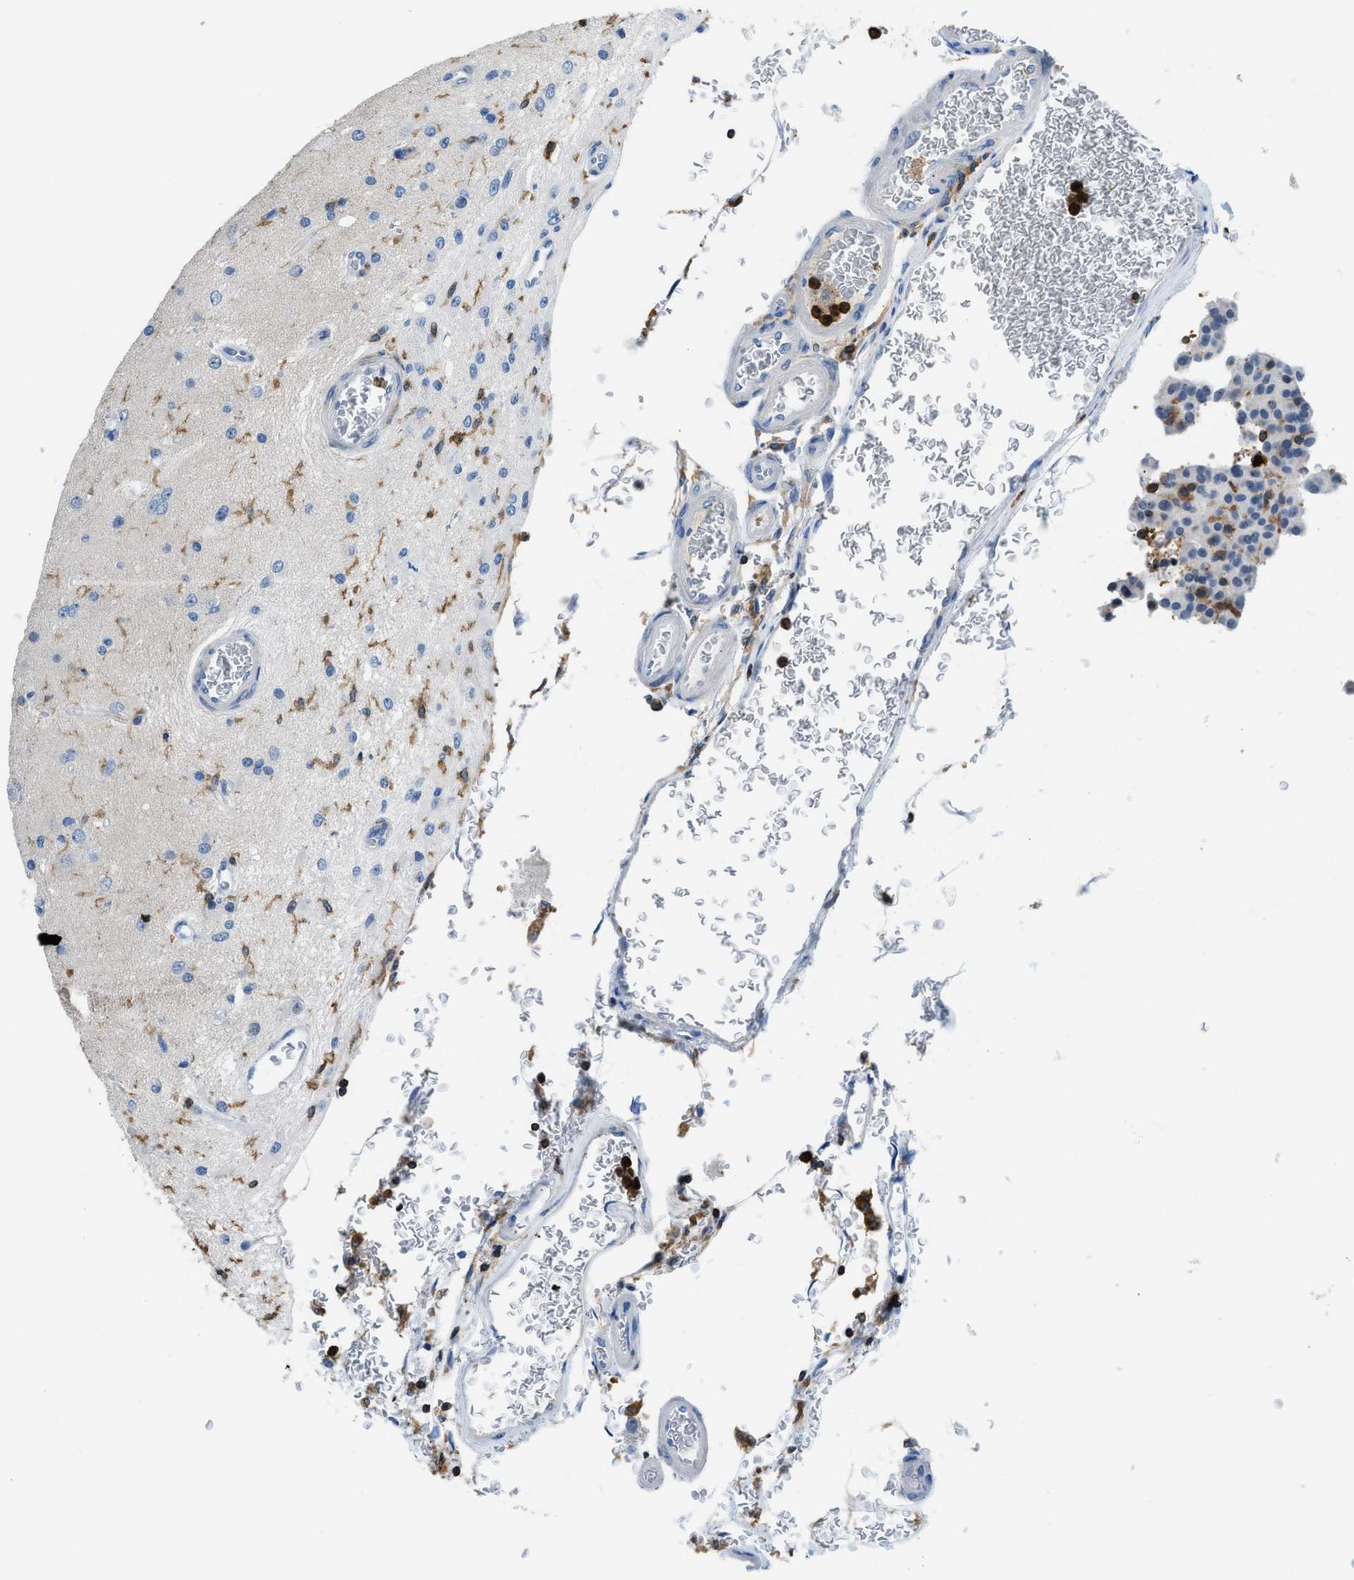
{"staining": {"intensity": "negative", "quantity": "none", "location": "none"}, "tissue": "glioma", "cell_type": "Tumor cells", "image_type": "cancer", "snomed": [{"axis": "morphology", "description": "Normal tissue, NOS"}, {"axis": "morphology", "description": "Glioma, malignant, High grade"}, {"axis": "topography", "description": "Cerebral cortex"}], "caption": "DAB immunohistochemical staining of malignant glioma (high-grade) shows no significant positivity in tumor cells.", "gene": "FAM151A", "patient": {"sex": "male", "age": 77}}